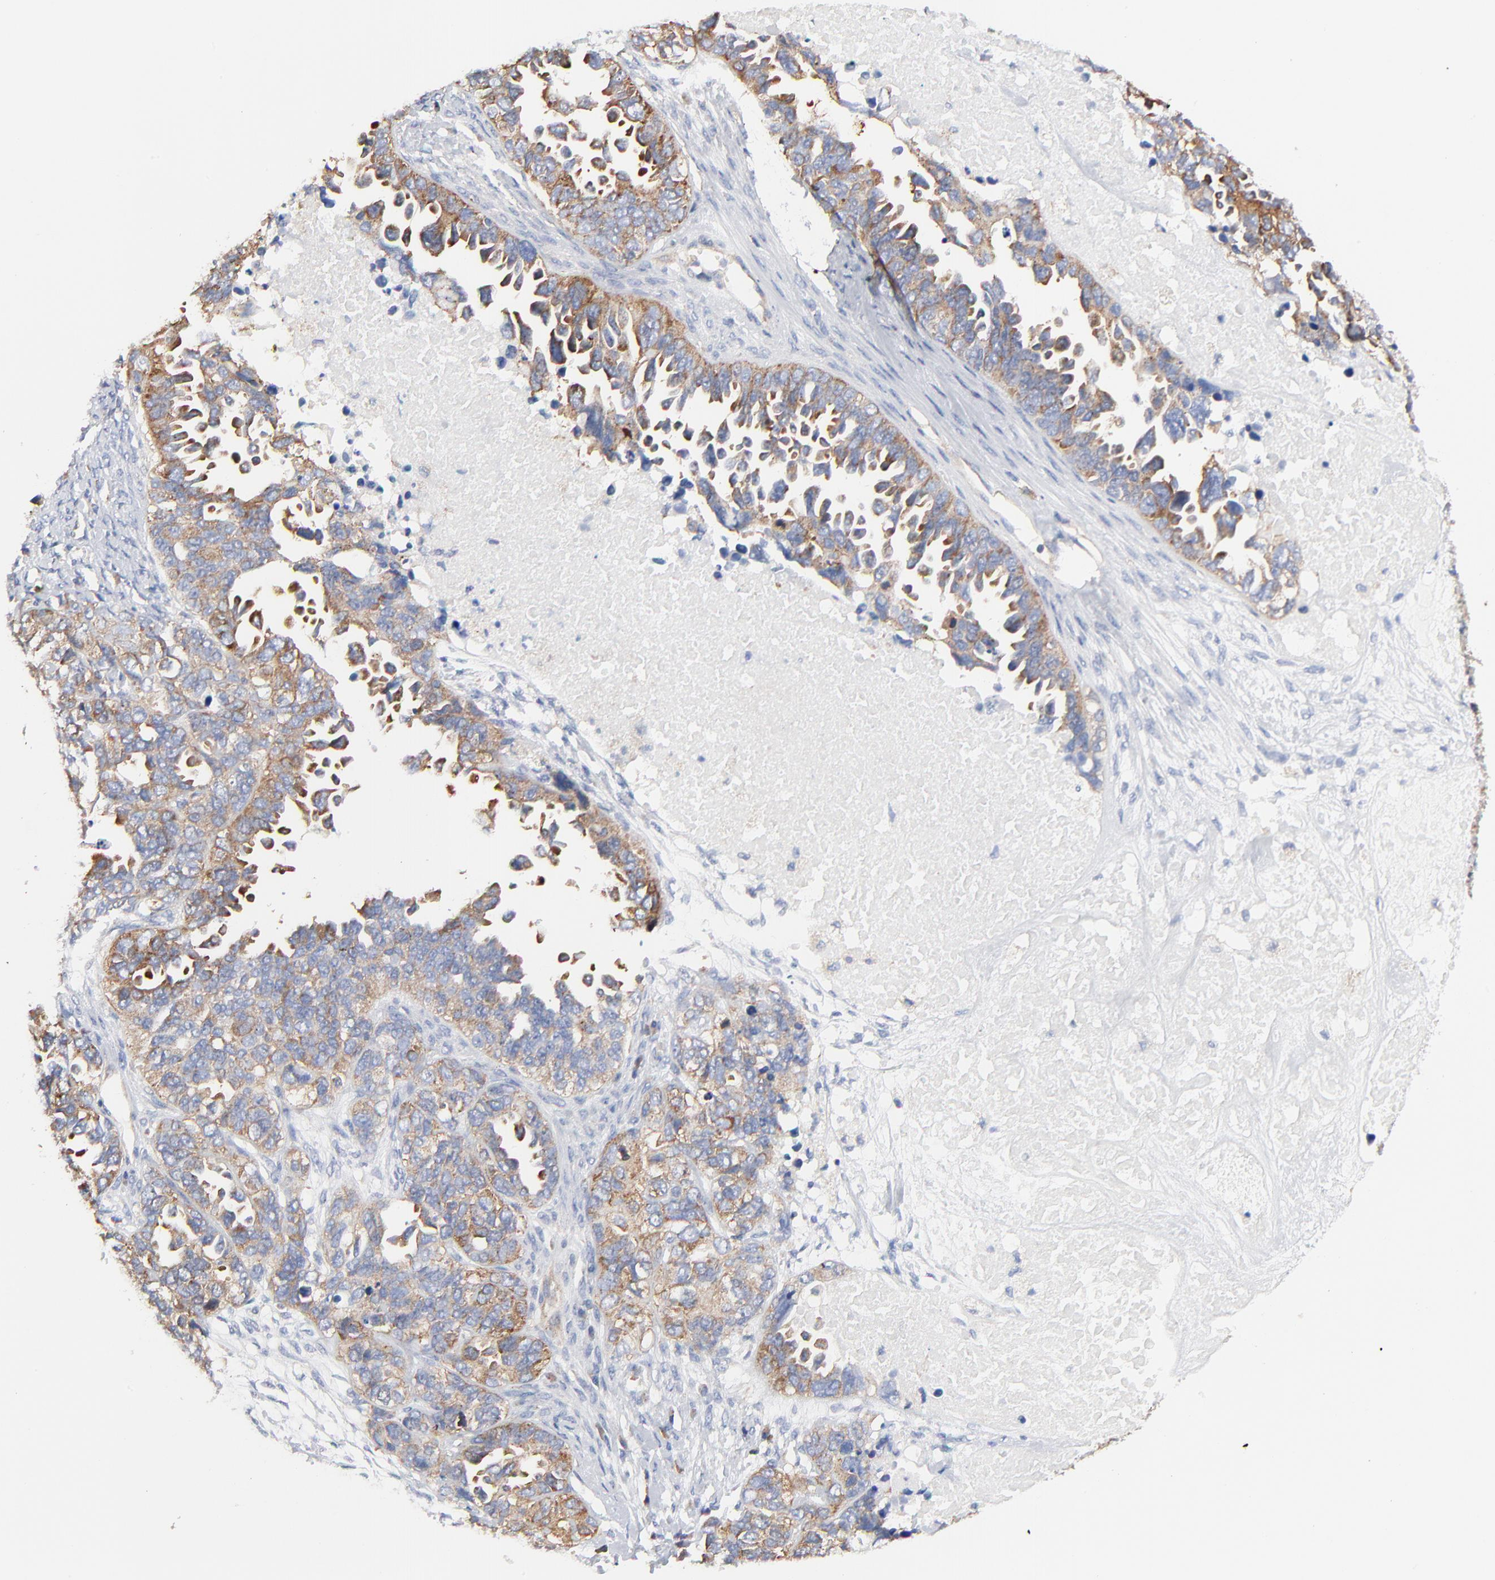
{"staining": {"intensity": "strong", "quantity": ">75%", "location": "cytoplasmic/membranous"}, "tissue": "ovarian cancer", "cell_type": "Tumor cells", "image_type": "cancer", "snomed": [{"axis": "morphology", "description": "Cystadenocarcinoma, serous, NOS"}, {"axis": "topography", "description": "Ovary"}], "caption": "This is an image of immunohistochemistry (IHC) staining of ovarian cancer (serous cystadenocarcinoma), which shows strong staining in the cytoplasmic/membranous of tumor cells.", "gene": "CD2AP", "patient": {"sex": "female", "age": 82}}